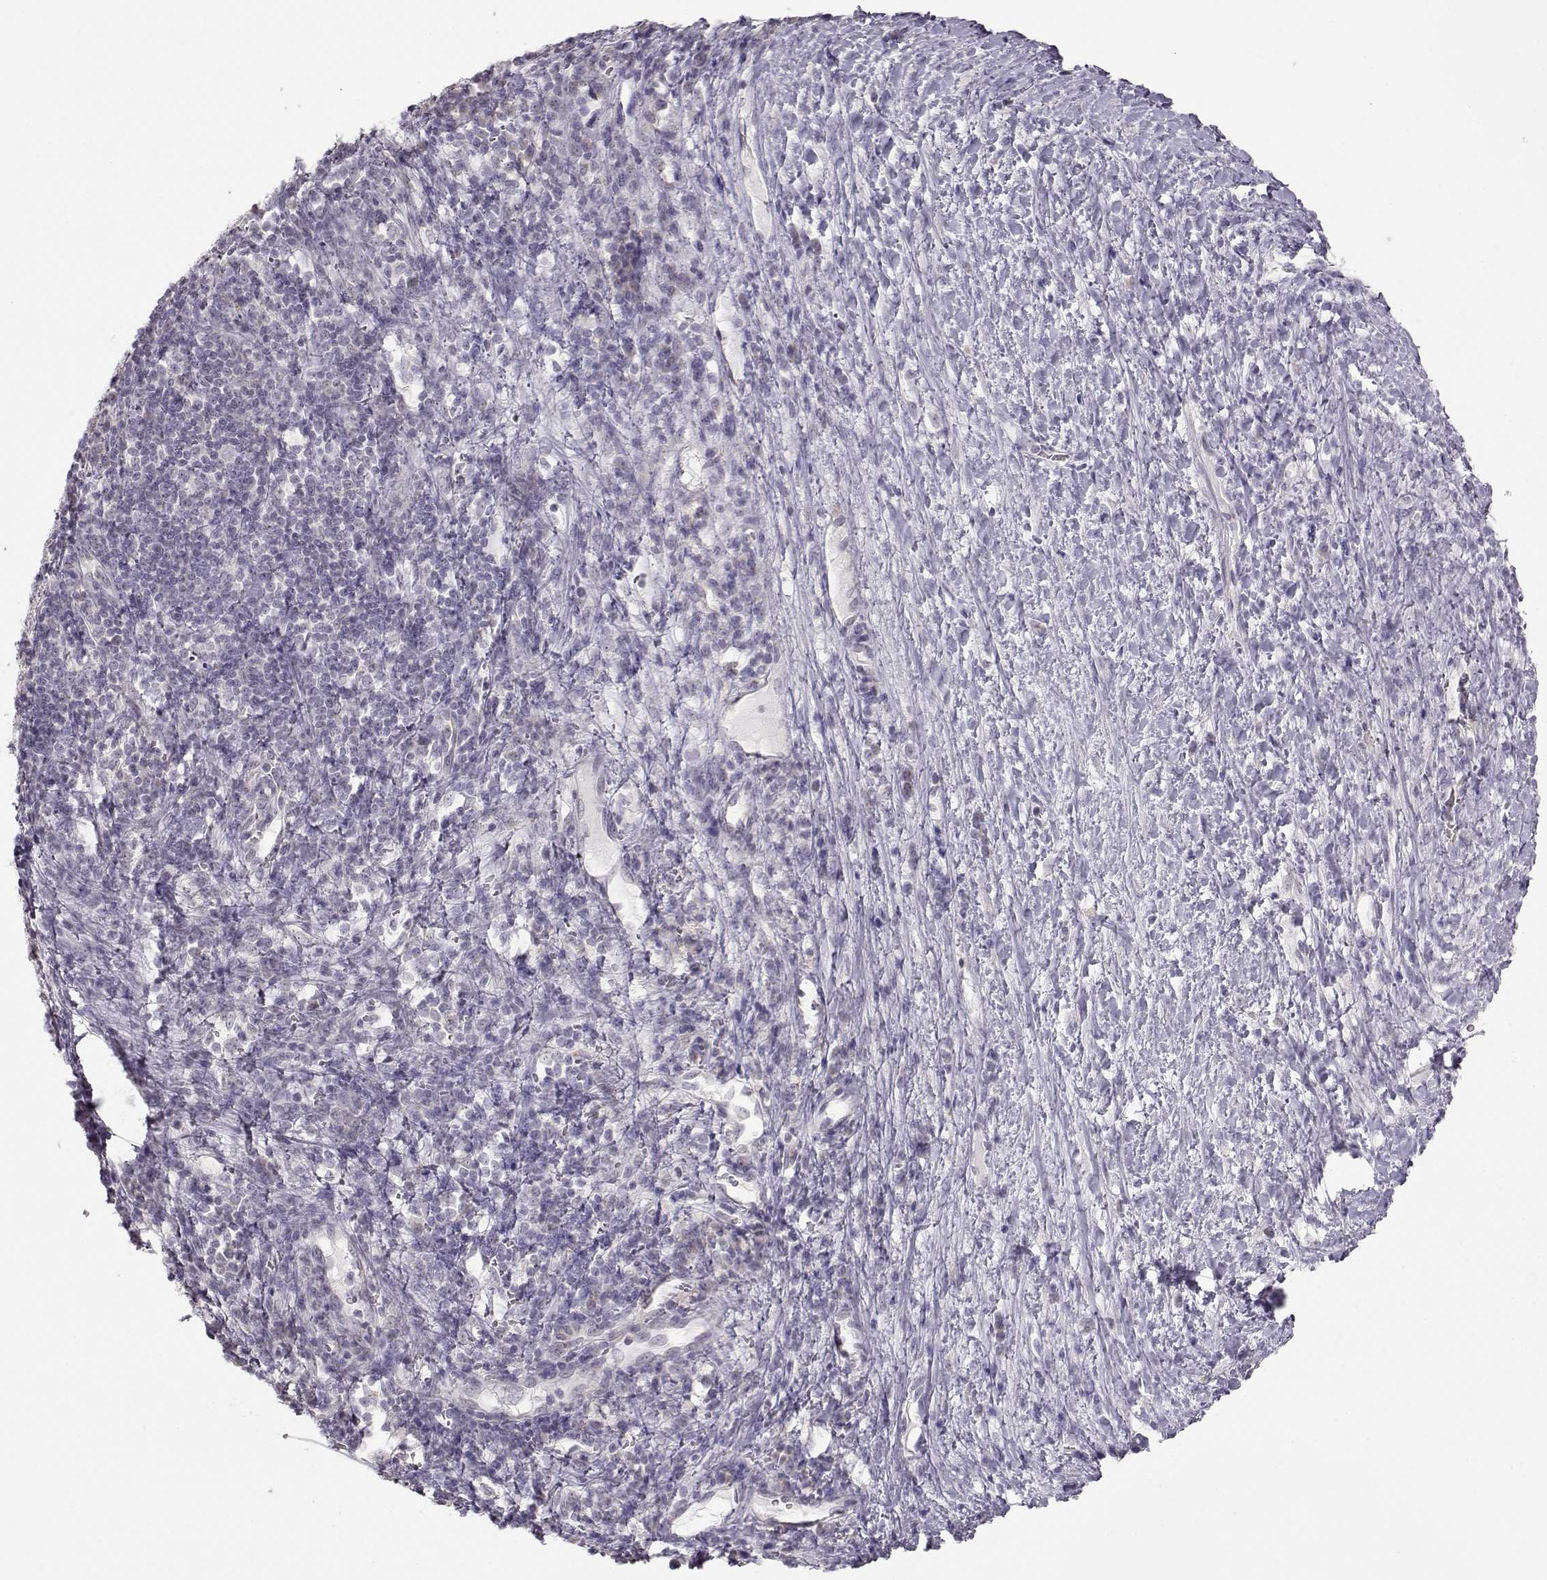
{"staining": {"intensity": "negative", "quantity": "none", "location": "none"}, "tissue": "liver cancer", "cell_type": "Tumor cells", "image_type": "cancer", "snomed": [{"axis": "morphology", "description": "Carcinoma, Hepatocellular, NOS"}, {"axis": "topography", "description": "Liver"}], "caption": "Immunohistochemistry (IHC) image of neoplastic tissue: hepatocellular carcinoma (liver) stained with DAB demonstrates no significant protein positivity in tumor cells. (DAB (3,3'-diaminobenzidine) immunohistochemistry visualized using brightfield microscopy, high magnification).", "gene": "FAM205A", "patient": {"sex": "female", "age": 60}}